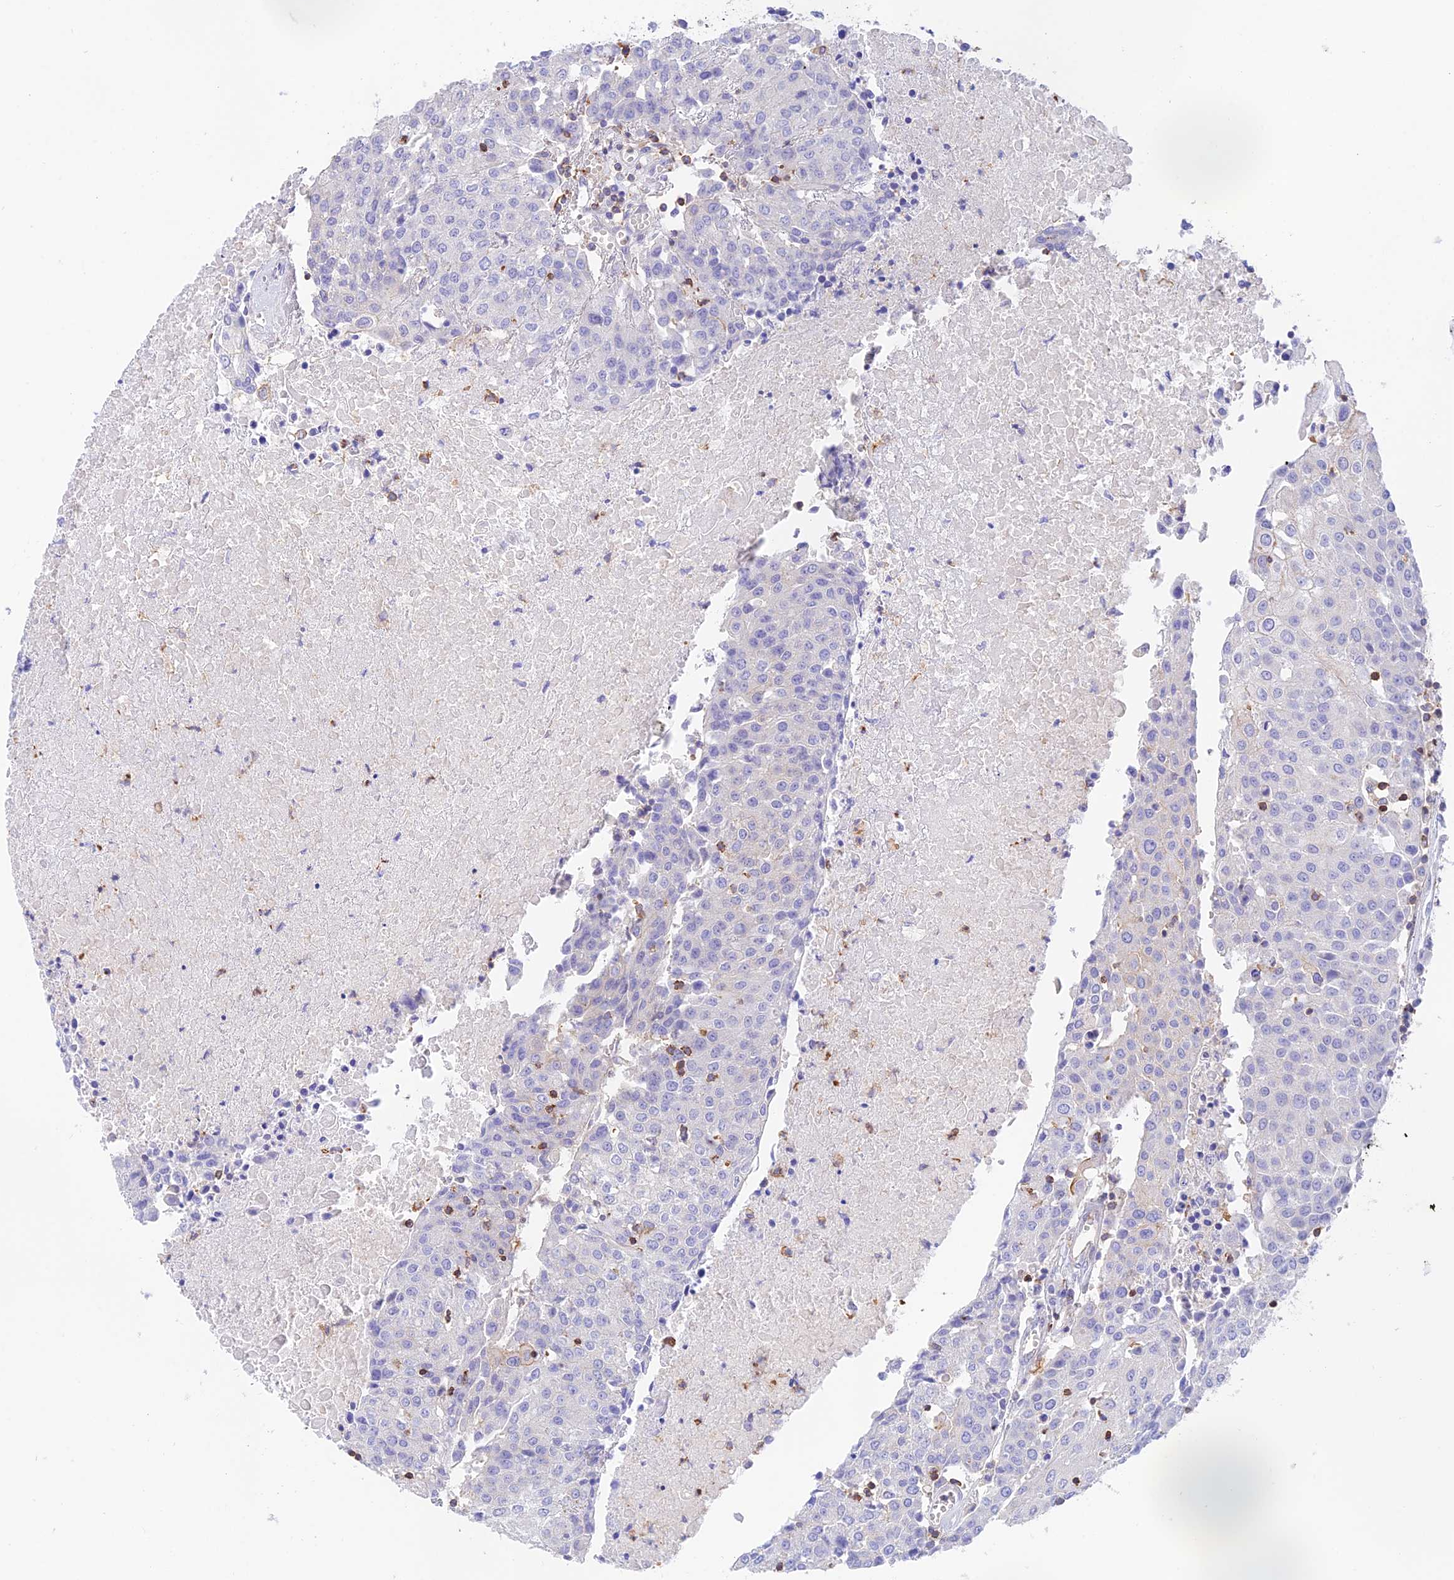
{"staining": {"intensity": "negative", "quantity": "none", "location": "none"}, "tissue": "urothelial cancer", "cell_type": "Tumor cells", "image_type": "cancer", "snomed": [{"axis": "morphology", "description": "Urothelial carcinoma, High grade"}, {"axis": "topography", "description": "Urinary bladder"}], "caption": "Urothelial carcinoma (high-grade) was stained to show a protein in brown. There is no significant positivity in tumor cells.", "gene": "DENND1C", "patient": {"sex": "female", "age": 85}}